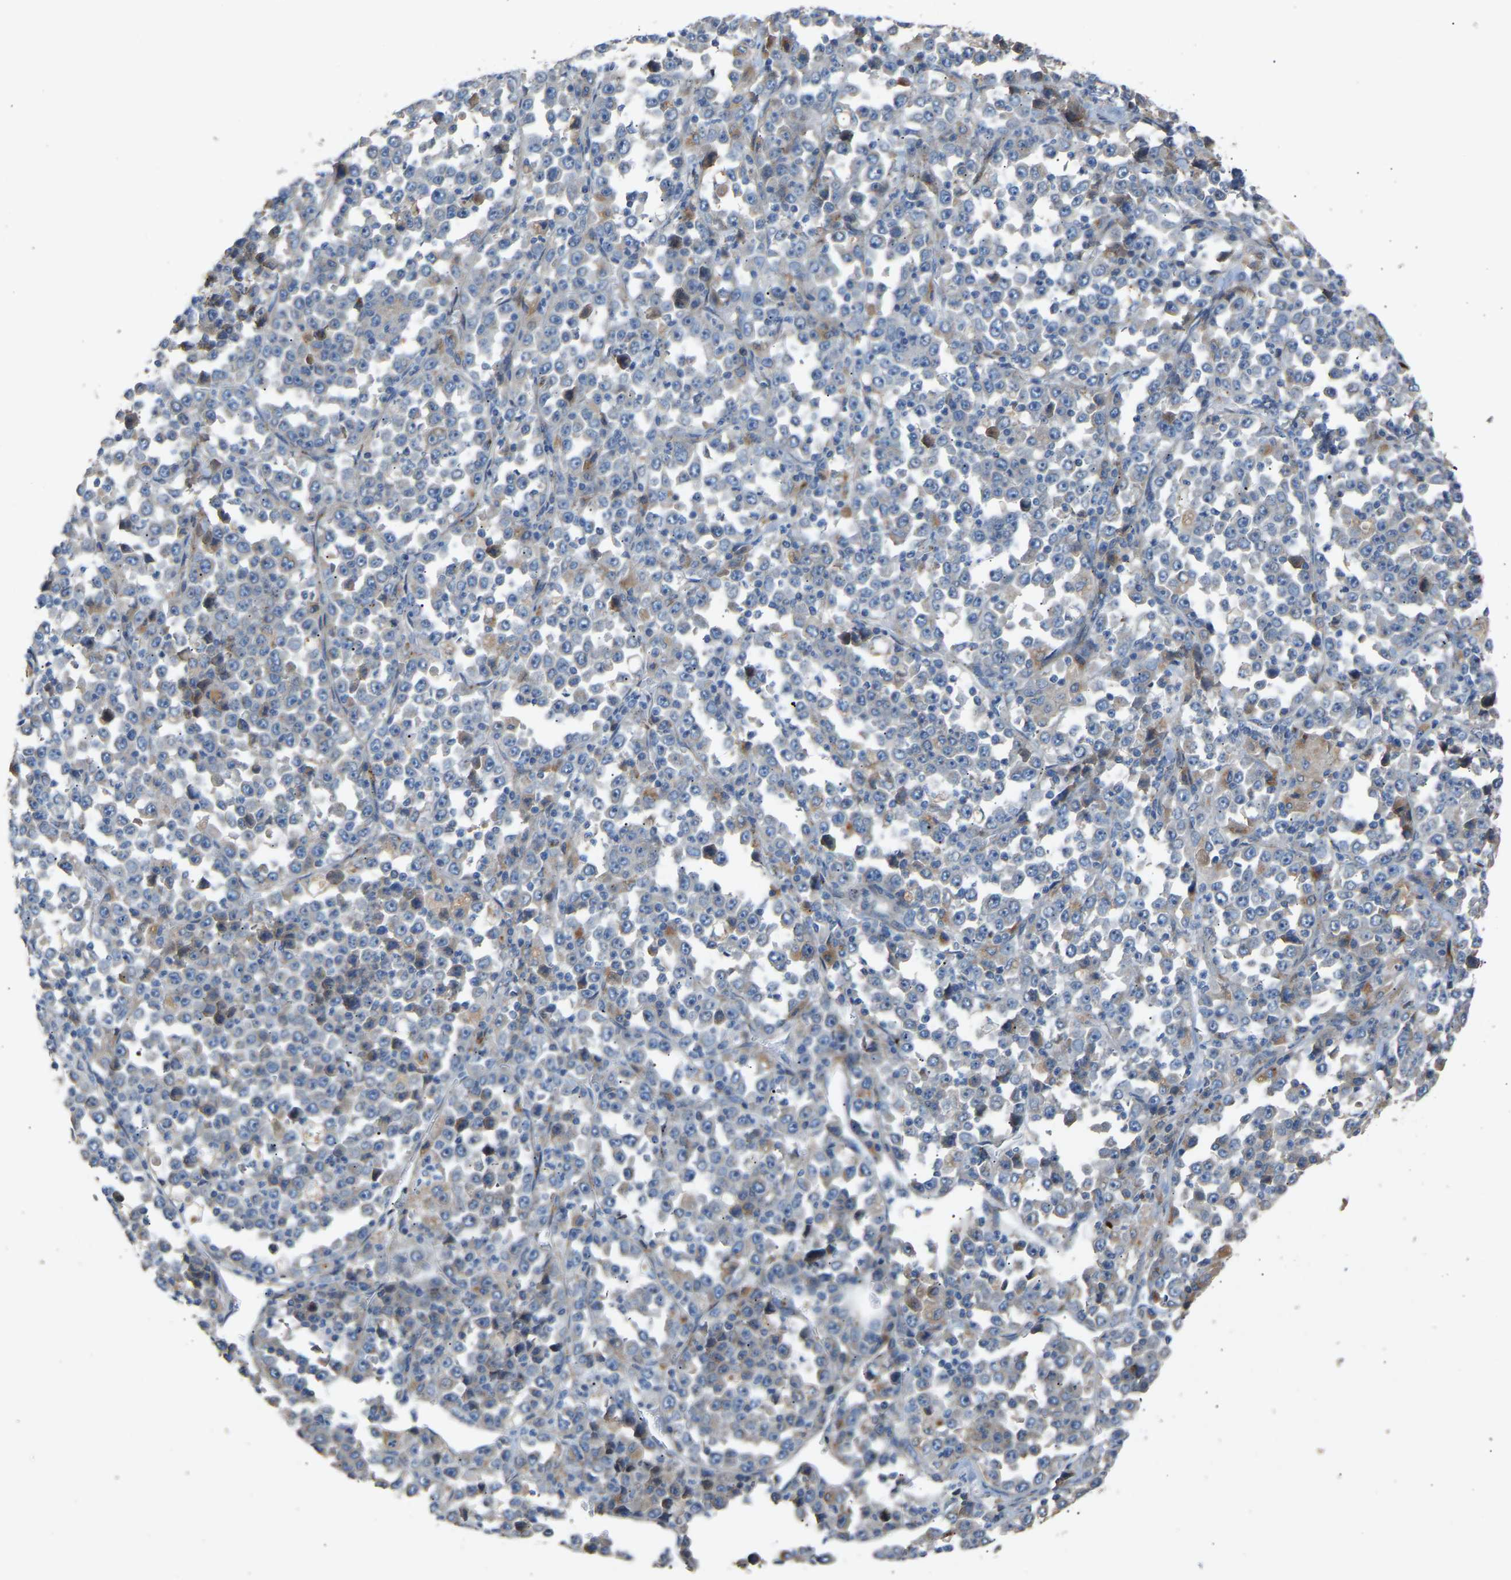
{"staining": {"intensity": "negative", "quantity": "none", "location": "none"}, "tissue": "stomach cancer", "cell_type": "Tumor cells", "image_type": "cancer", "snomed": [{"axis": "morphology", "description": "Normal tissue, NOS"}, {"axis": "morphology", "description": "Adenocarcinoma, NOS"}, {"axis": "topography", "description": "Stomach, upper"}, {"axis": "topography", "description": "Stomach"}], "caption": "The IHC photomicrograph has no significant staining in tumor cells of stomach adenocarcinoma tissue.", "gene": "RGP1", "patient": {"sex": "male", "age": 59}}